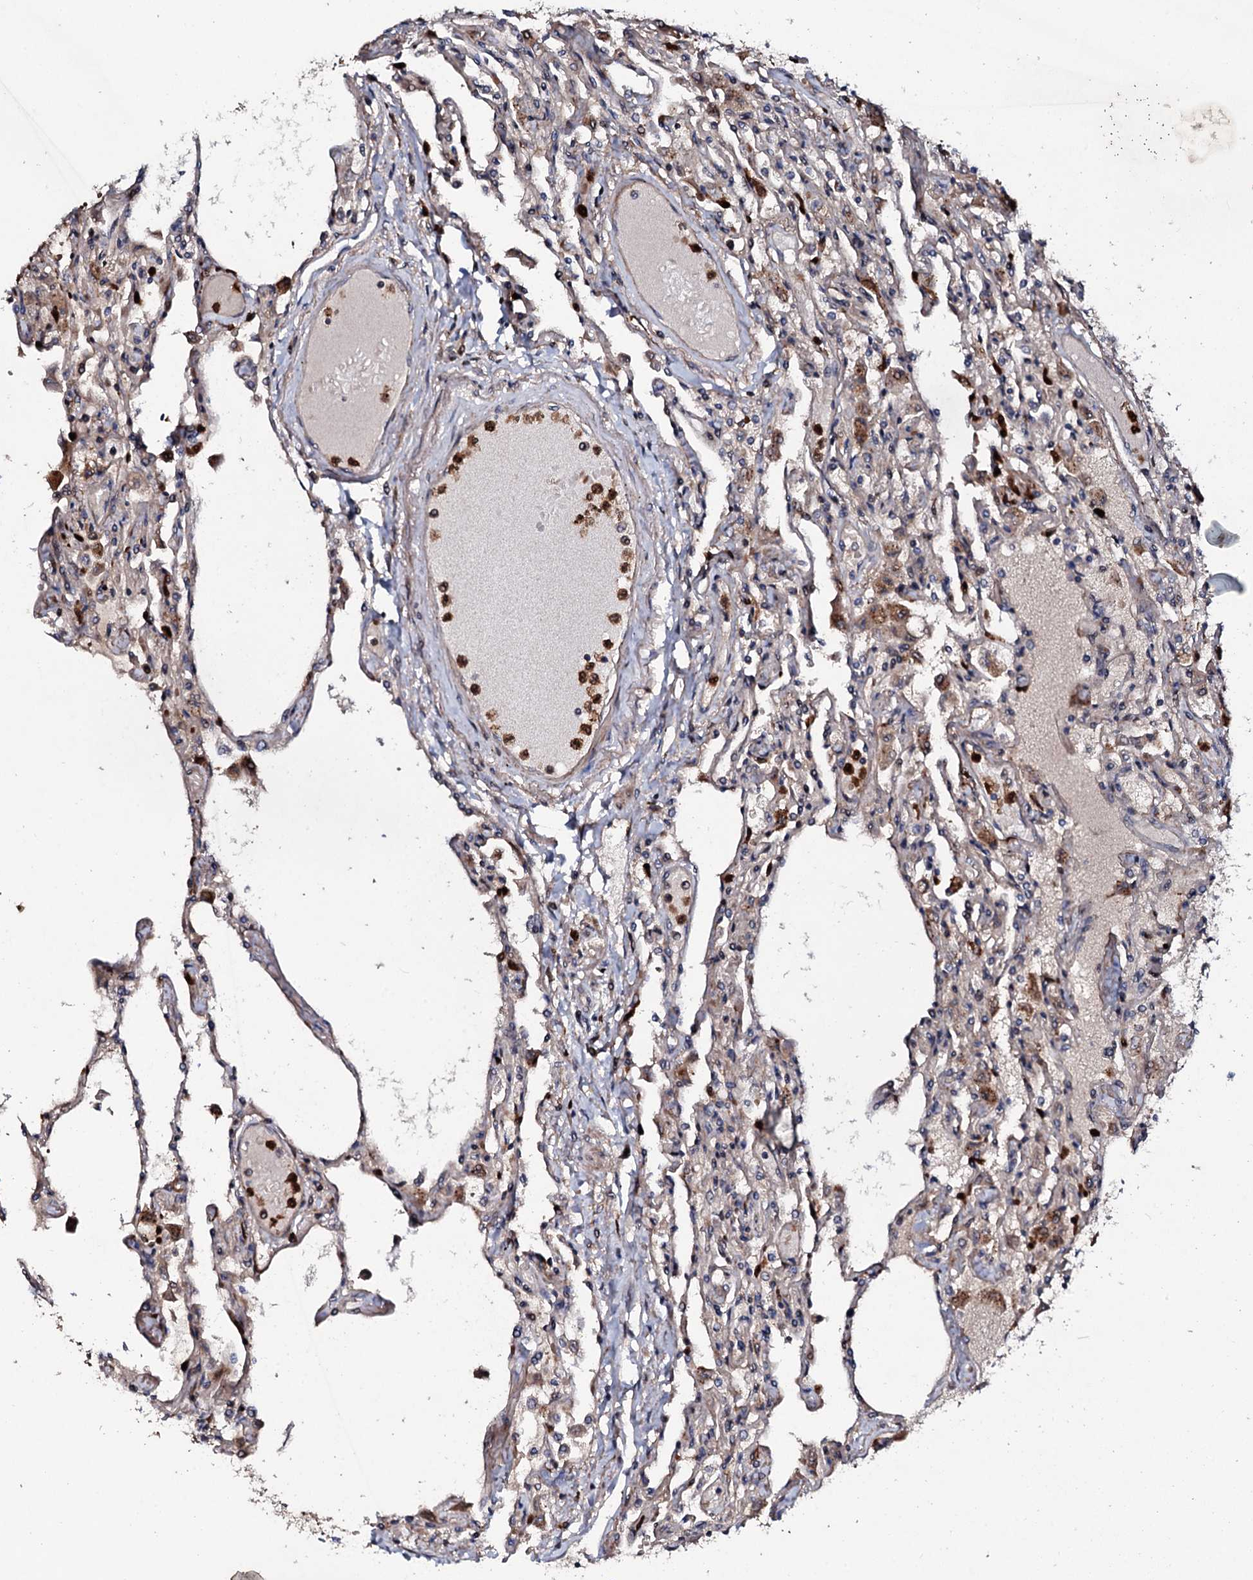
{"staining": {"intensity": "moderate", "quantity": "<25%", "location": "cytoplasmic/membranous"}, "tissue": "lung", "cell_type": "Alveolar cells", "image_type": "normal", "snomed": [{"axis": "morphology", "description": "Normal tissue, NOS"}, {"axis": "topography", "description": "Bronchus"}, {"axis": "topography", "description": "Lung"}], "caption": "Protein staining of normal lung shows moderate cytoplasmic/membranous expression in about <25% of alveolar cells.", "gene": "COG6", "patient": {"sex": "female", "age": 49}}